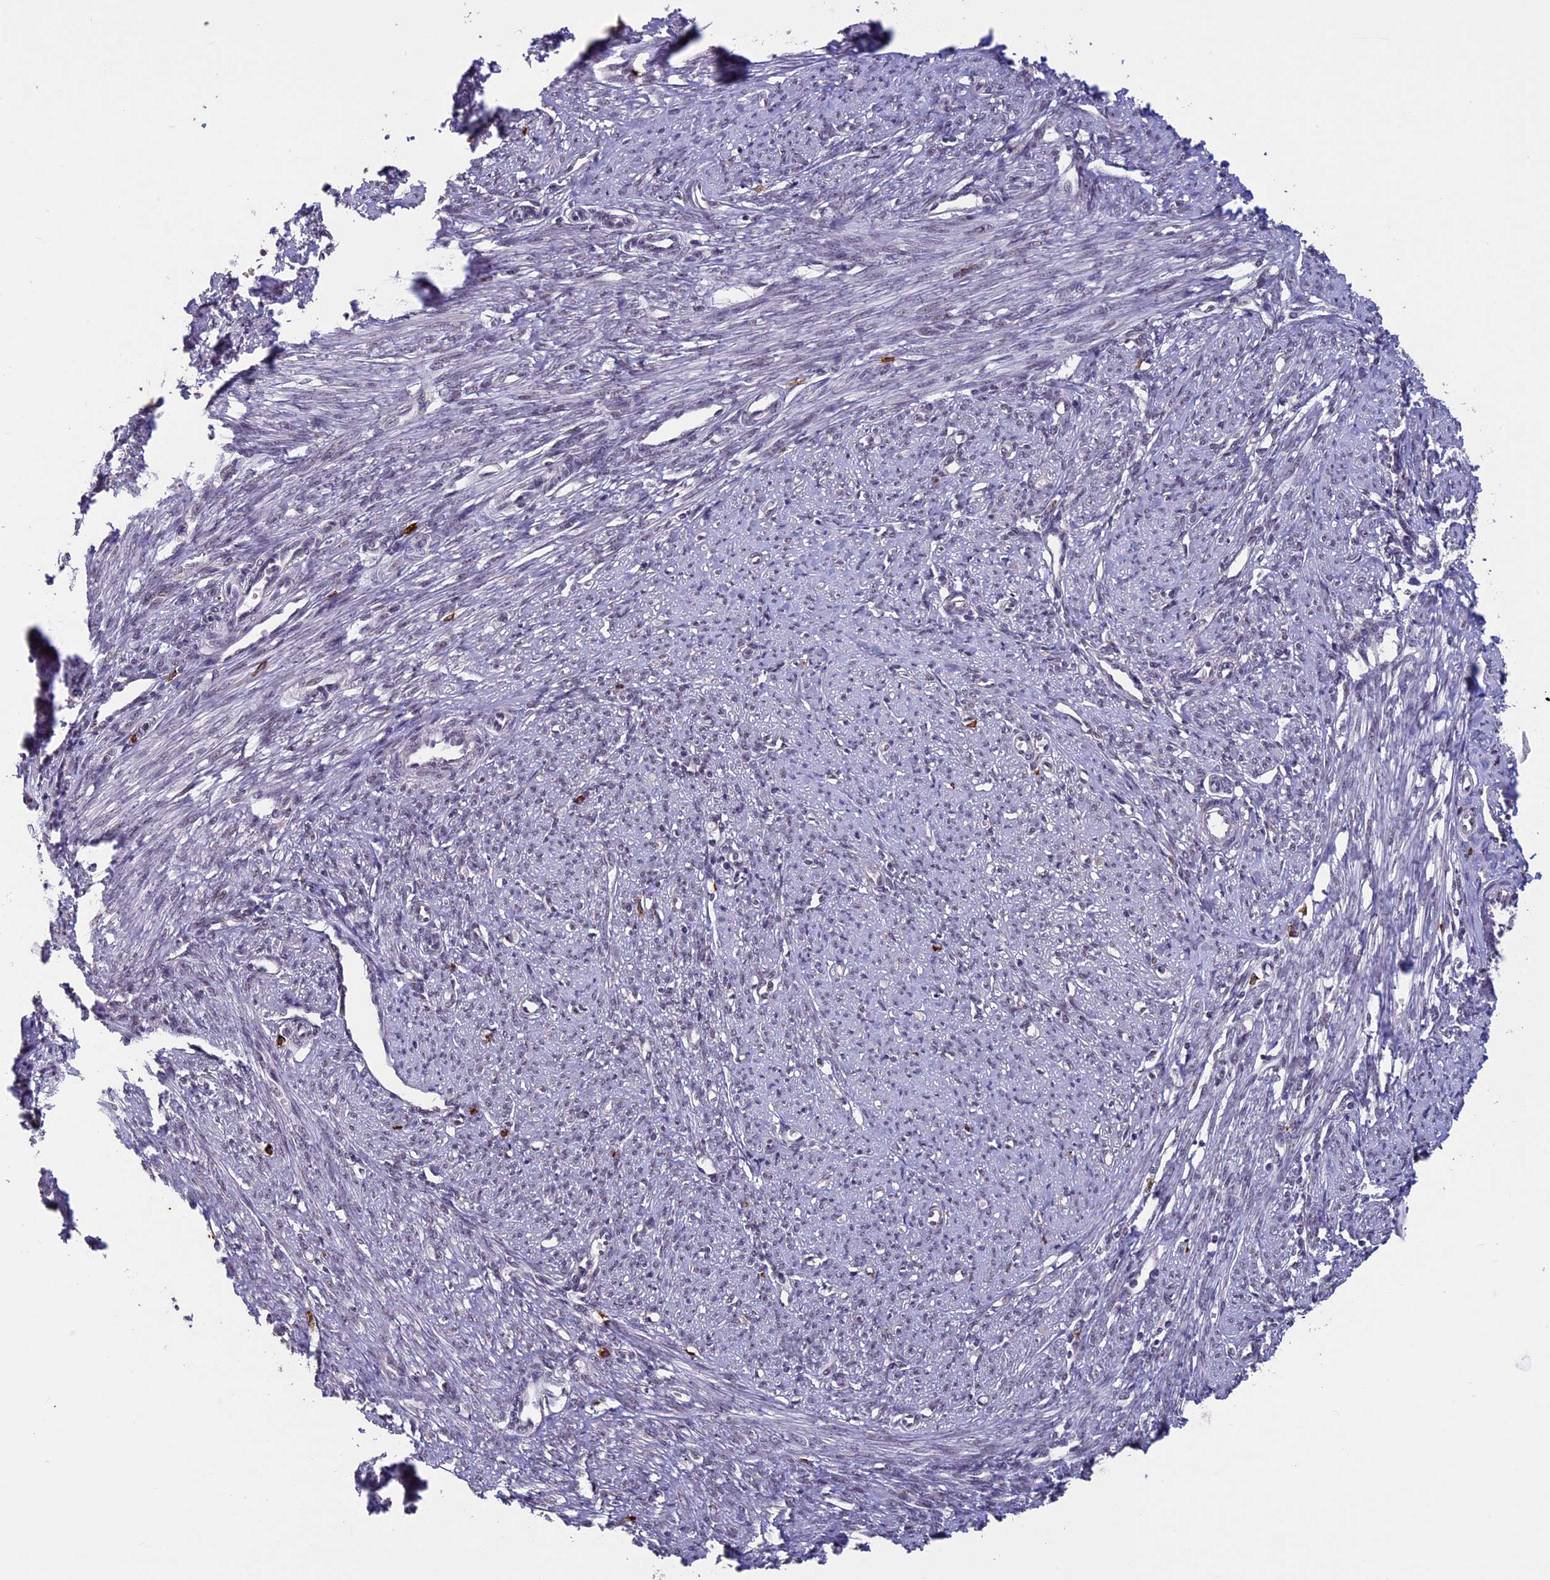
{"staining": {"intensity": "moderate", "quantity": "<25%", "location": "nuclear"}, "tissue": "smooth muscle", "cell_type": "Smooth muscle cells", "image_type": "normal", "snomed": [{"axis": "morphology", "description": "Normal tissue, NOS"}, {"axis": "topography", "description": "Smooth muscle"}, {"axis": "topography", "description": "Uterus"}], "caption": "DAB immunohistochemical staining of normal human smooth muscle exhibits moderate nuclear protein positivity in about <25% of smooth muscle cells.", "gene": "RNF40", "patient": {"sex": "female", "age": 59}}